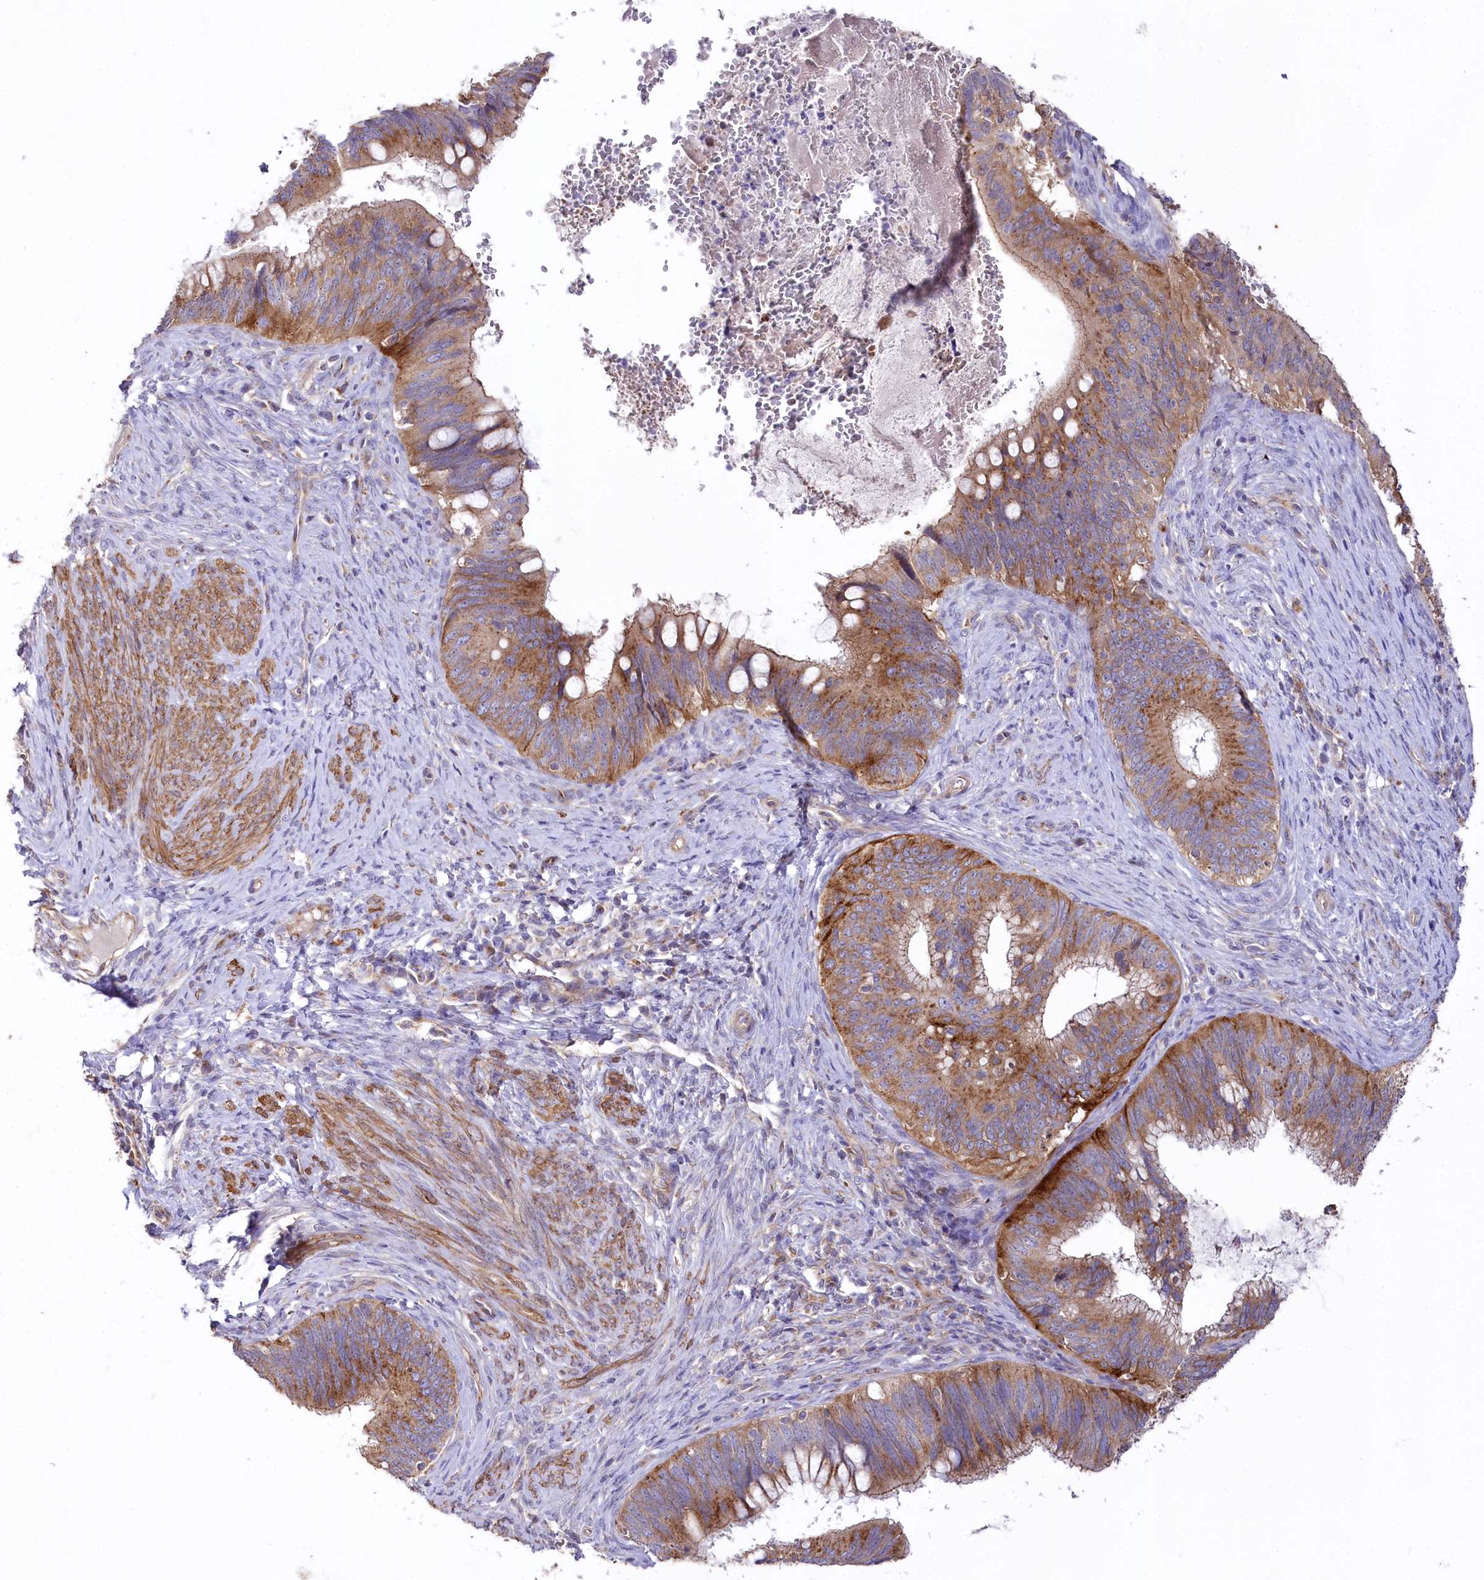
{"staining": {"intensity": "moderate", "quantity": ">75%", "location": "cytoplasmic/membranous"}, "tissue": "cervical cancer", "cell_type": "Tumor cells", "image_type": "cancer", "snomed": [{"axis": "morphology", "description": "Adenocarcinoma, NOS"}, {"axis": "topography", "description": "Cervix"}], "caption": "Moderate cytoplasmic/membranous expression for a protein is identified in approximately >75% of tumor cells of adenocarcinoma (cervical) using IHC.", "gene": "STX6", "patient": {"sex": "female", "age": 42}}